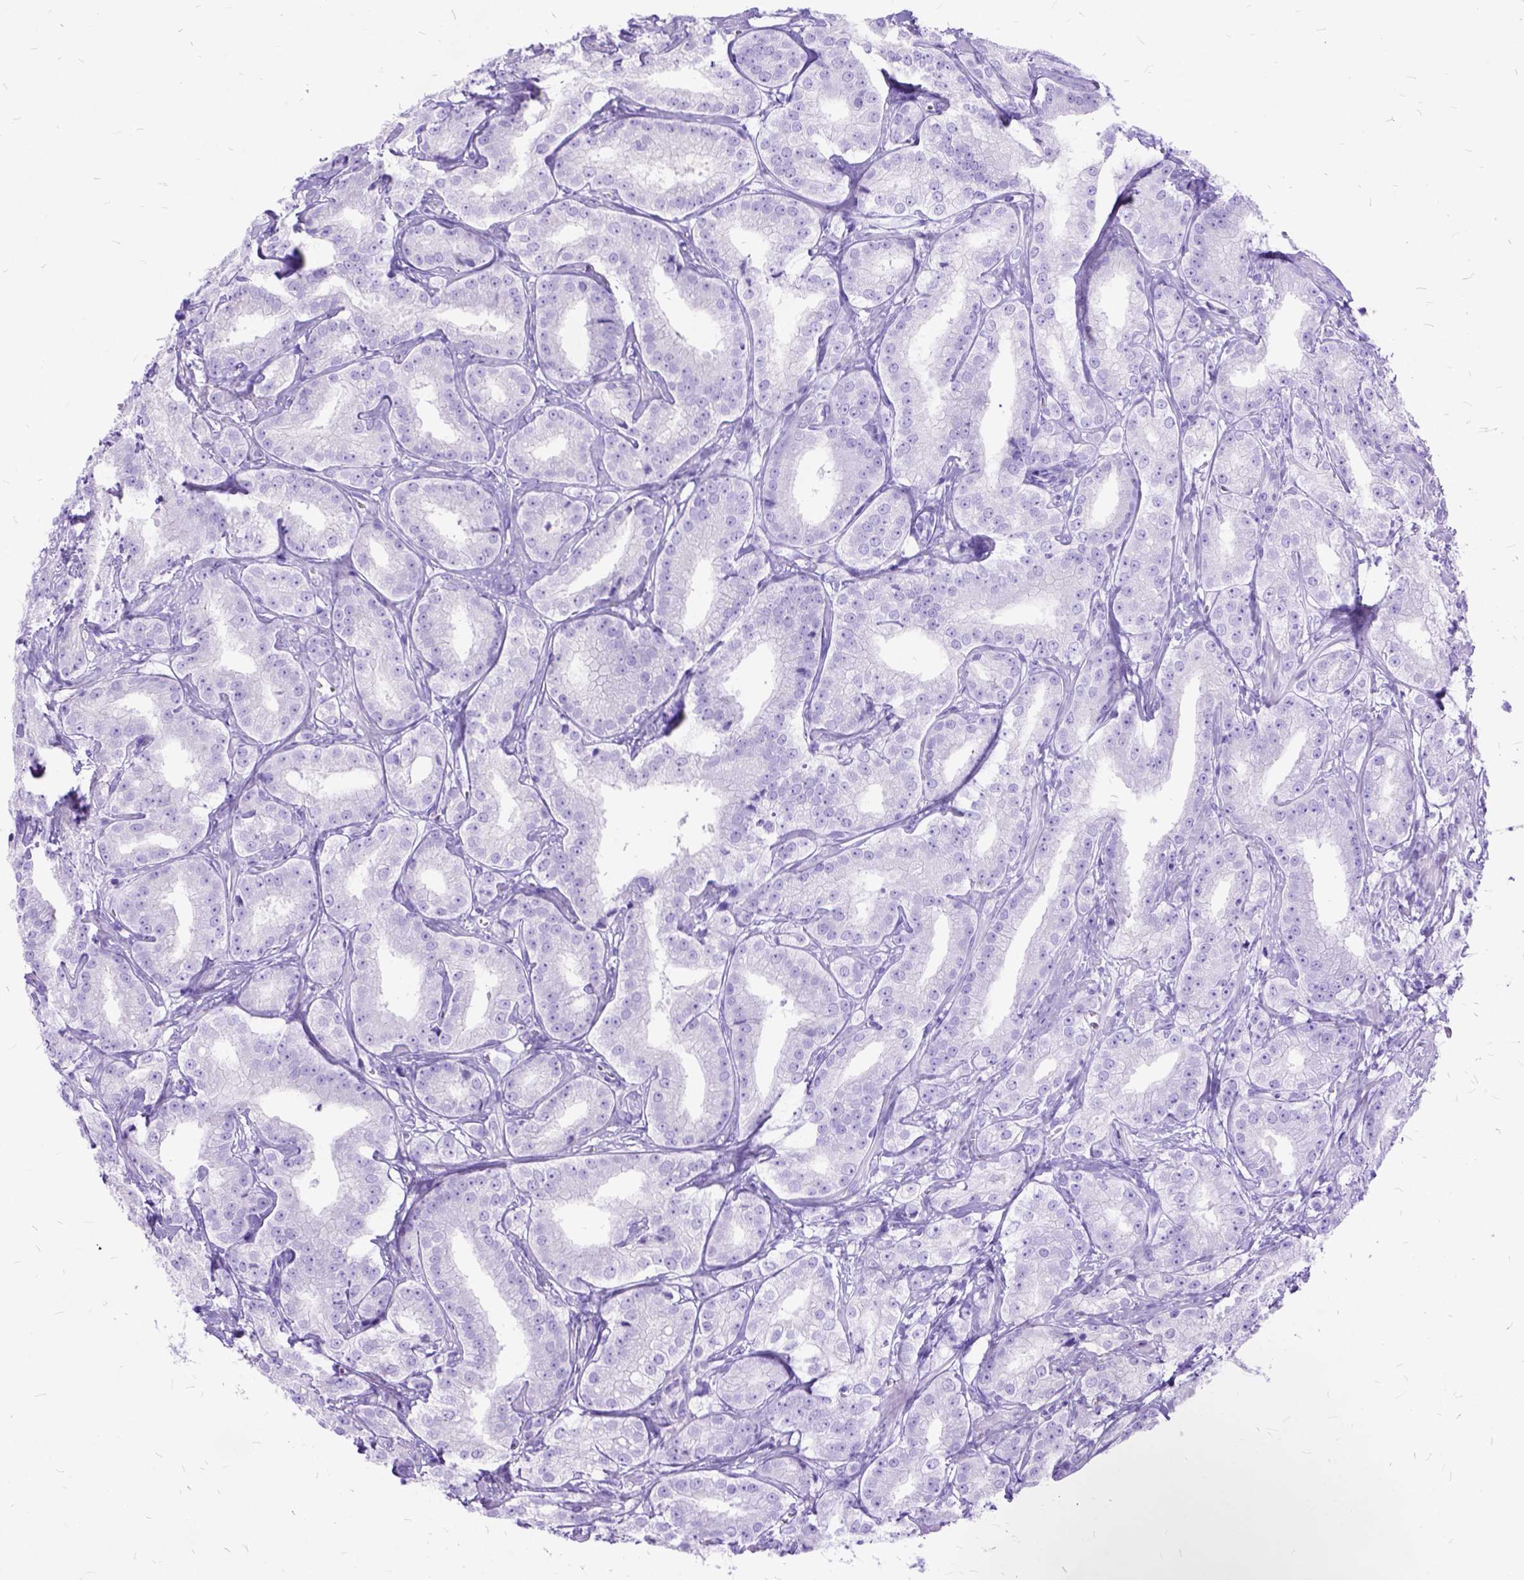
{"staining": {"intensity": "negative", "quantity": "none", "location": "none"}, "tissue": "prostate cancer", "cell_type": "Tumor cells", "image_type": "cancer", "snomed": [{"axis": "morphology", "description": "Adenocarcinoma, High grade"}, {"axis": "topography", "description": "Prostate"}], "caption": "An immunohistochemistry (IHC) image of adenocarcinoma (high-grade) (prostate) is shown. There is no staining in tumor cells of adenocarcinoma (high-grade) (prostate). (DAB IHC with hematoxylin counter stain).", "gene": "DNAH2", "patient": {"sex": "male", "age": 64}}